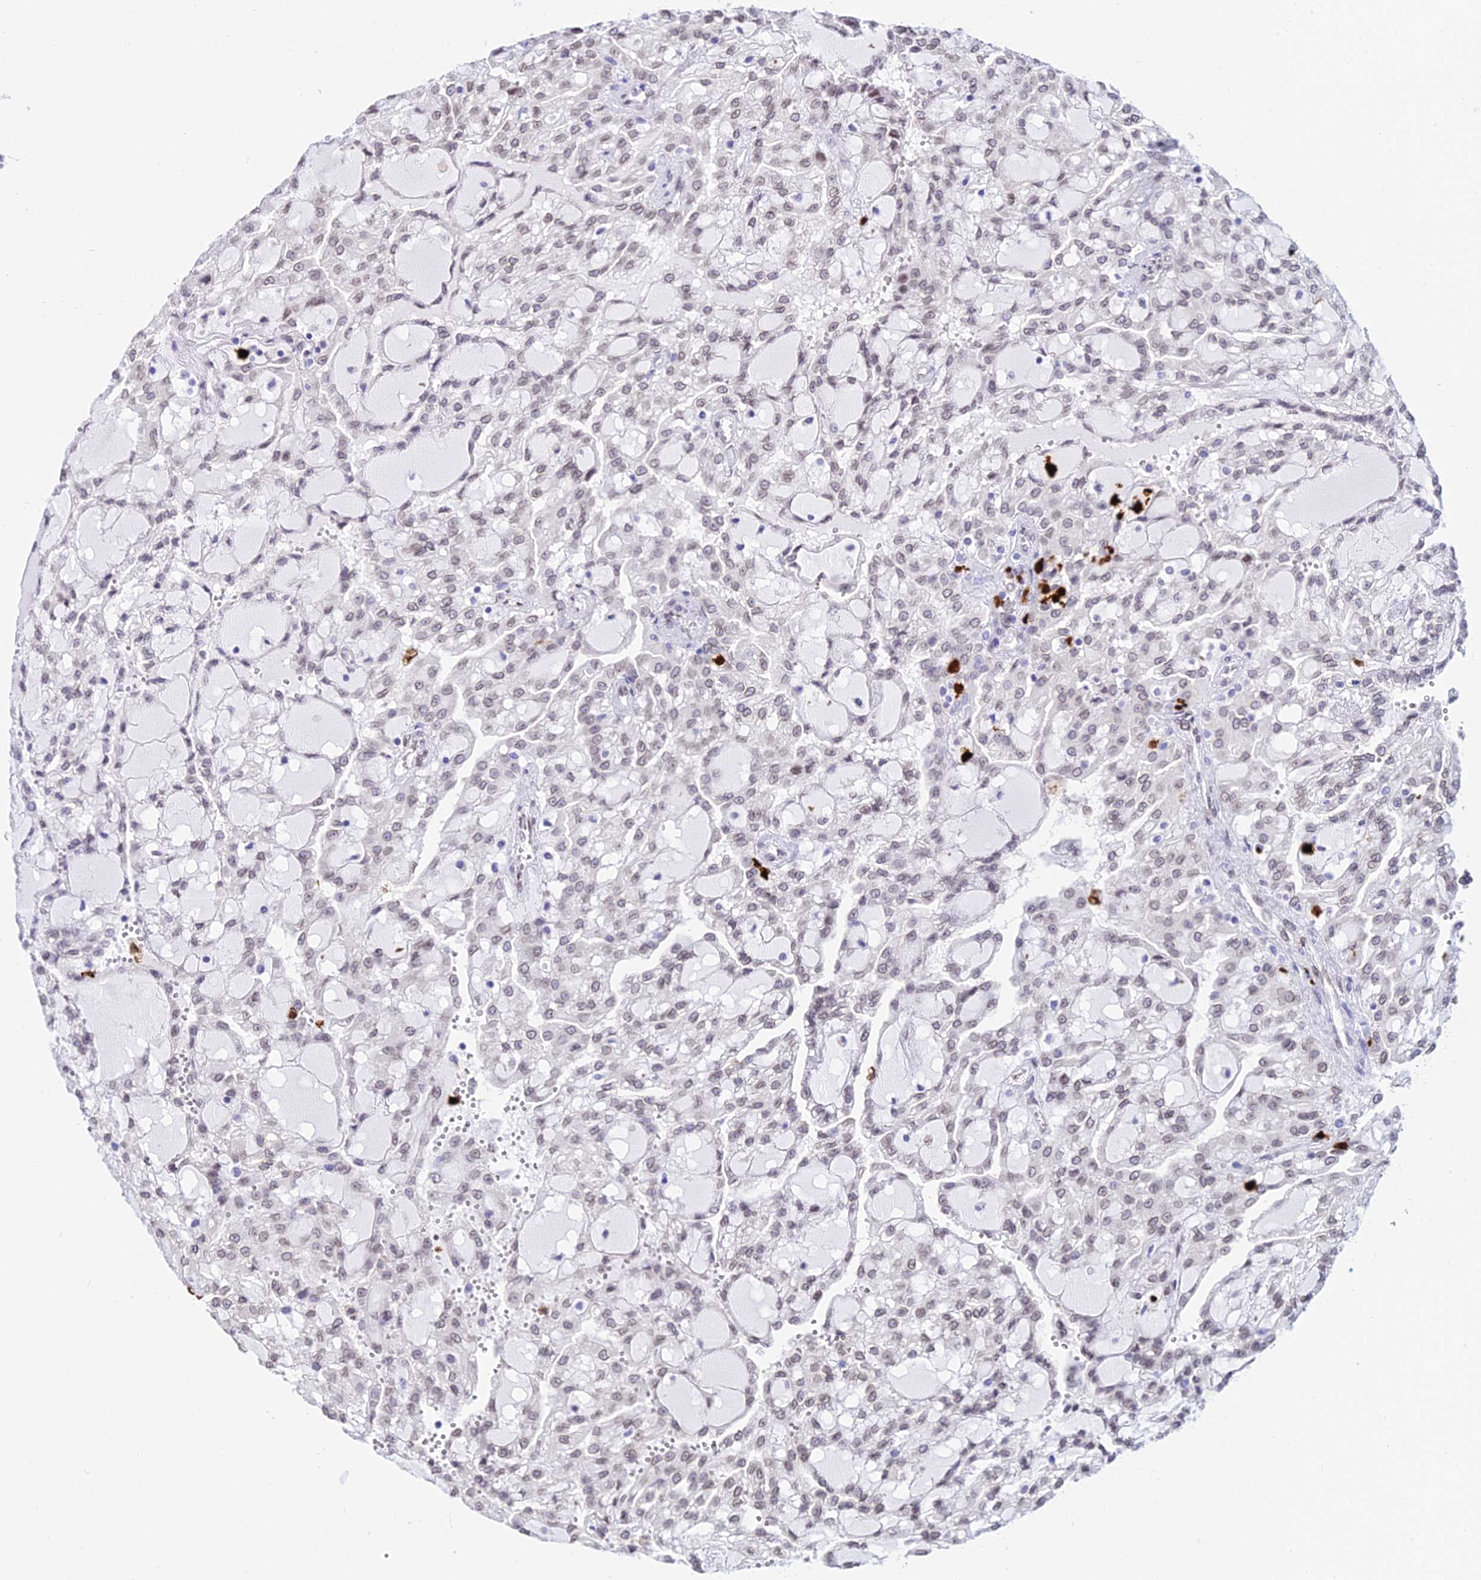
{"staining": {"intensity": "weak", "quantity": "<25%", "location": "nuclear"}, "tissue": "renal cancer", "cell_type": "Tumor cells", "image_type": "cancer", "snomed": [{"axis": "morphology", "description": "Adenocarcinoma, NOS"}, {"axis": "topography", "description": "Kidney"}], "caption": "A histopathology image of human renal adenocarcinoma is negative for staining in tumor cells. (DAB immunohistochemistry, high magnification).", "gene": "MCM10", "patient": {"sex": "male", "age": 63}}